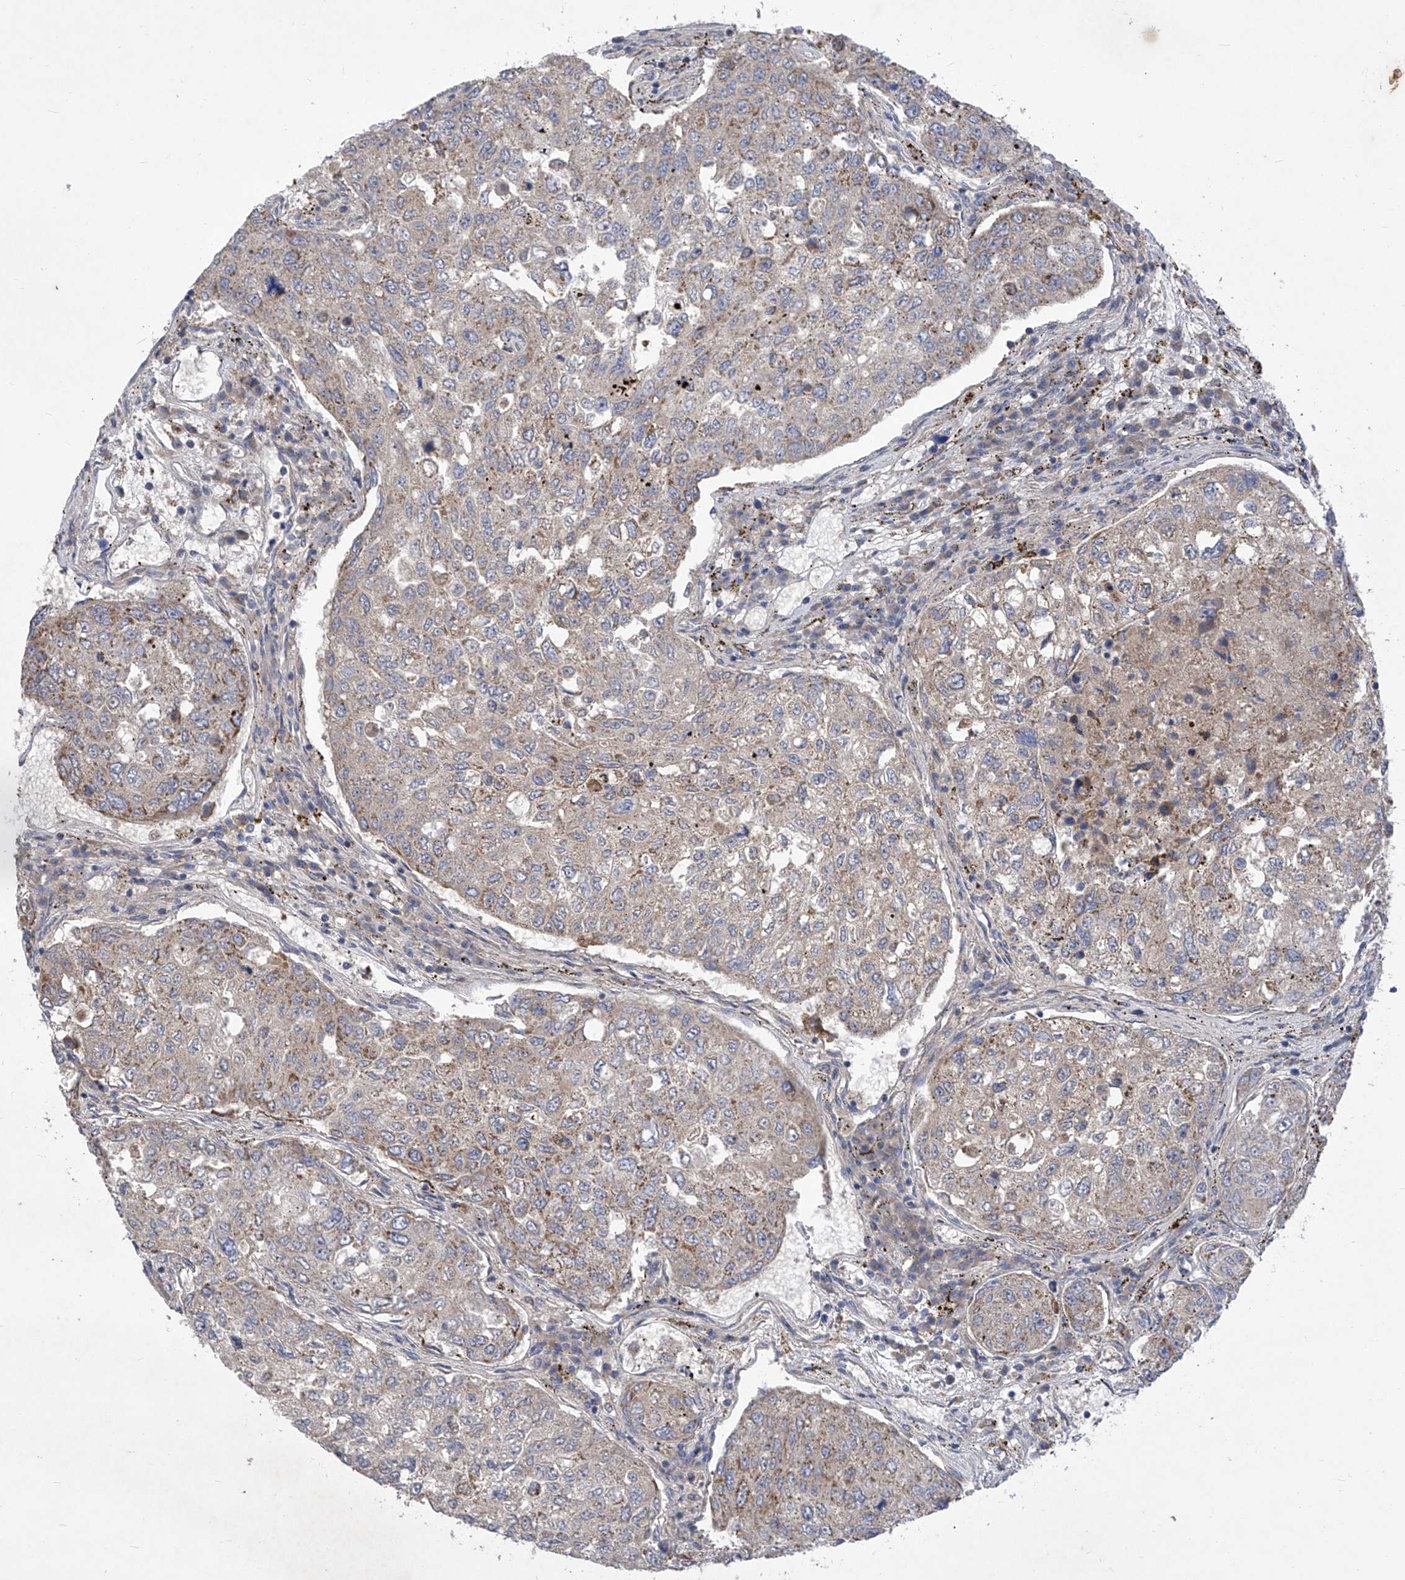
{"staining": {"intensity": "weak", "quantity": "25%-75%", "location": "cytoplasmic/membranous"}, "tissue": "urothelial cancer", "cell_type": "Tumor cells", "image_type": "cancer", "snomed": [{"axis": "morphology", "description": "Urothelial carcinoma, High grade"}, {"axis": "topography", "description": "Lymph node"}, {"axis": "topography", "description": "Urinary bladder"}], "caption": "The photomicrograph reveals a brown stain indicating the presence of a protein in the cytoplasmic/membranous of tumor cells in urothelial carcinoma (high-grade).", "gene": "COQ3", "patient": {"sex": "male", "age": 51}}